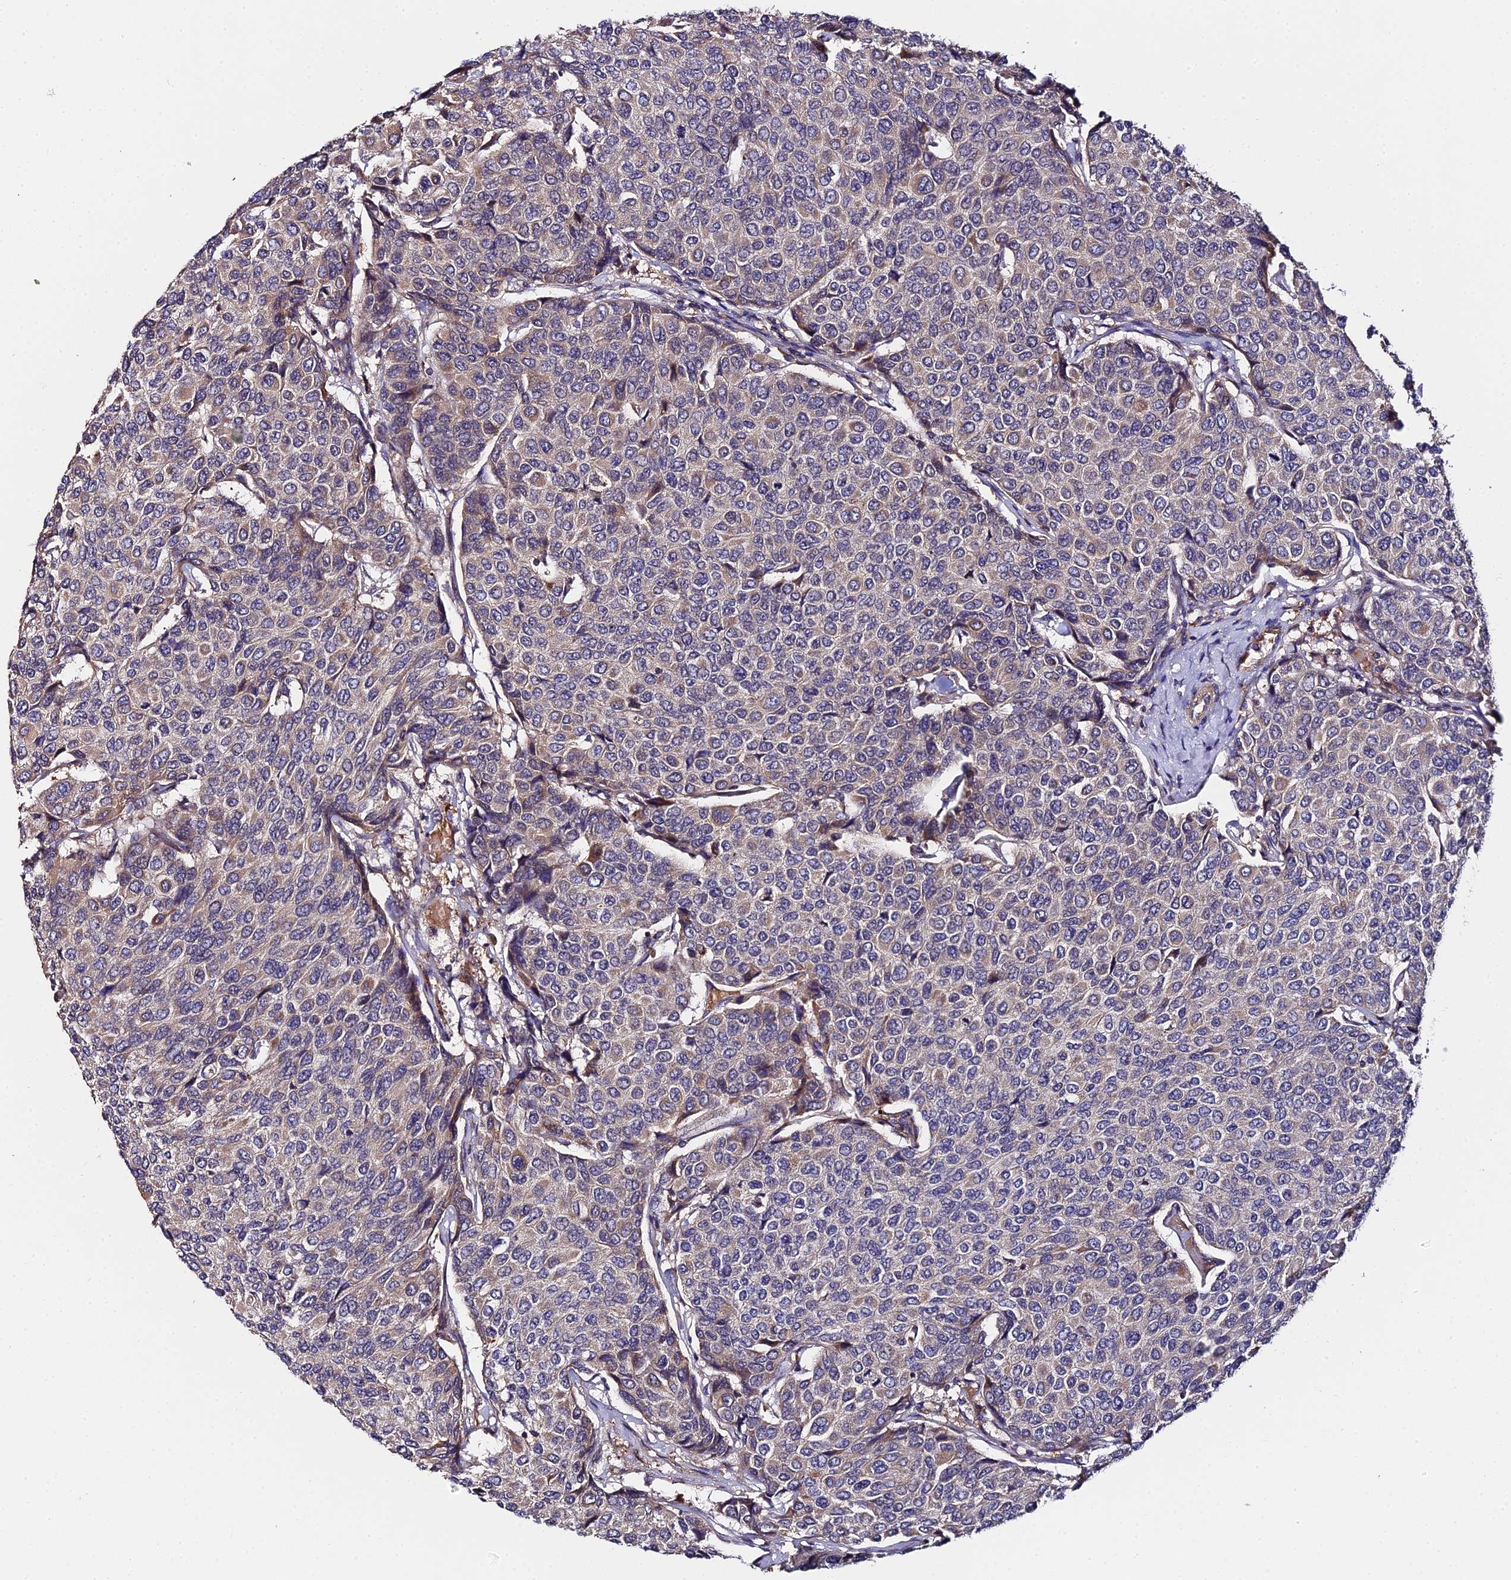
{"staining": {"intensity": "negative", "quantity": "none", "location": "none"}, "tissue": "breast cancer", "cell_type": "Tumor cells", "image_type": "cancer", "snomed": [{"axis": "morphology", "description": "Duct carcinoma"}, {"axis": "topography", "description": "Breast"}], "caption": "Tumor cells are negative for protein expression in human breast intraductal carcinoma.", "gene": "ZBED8", "patient": {"sex": "female", "age": 55}}